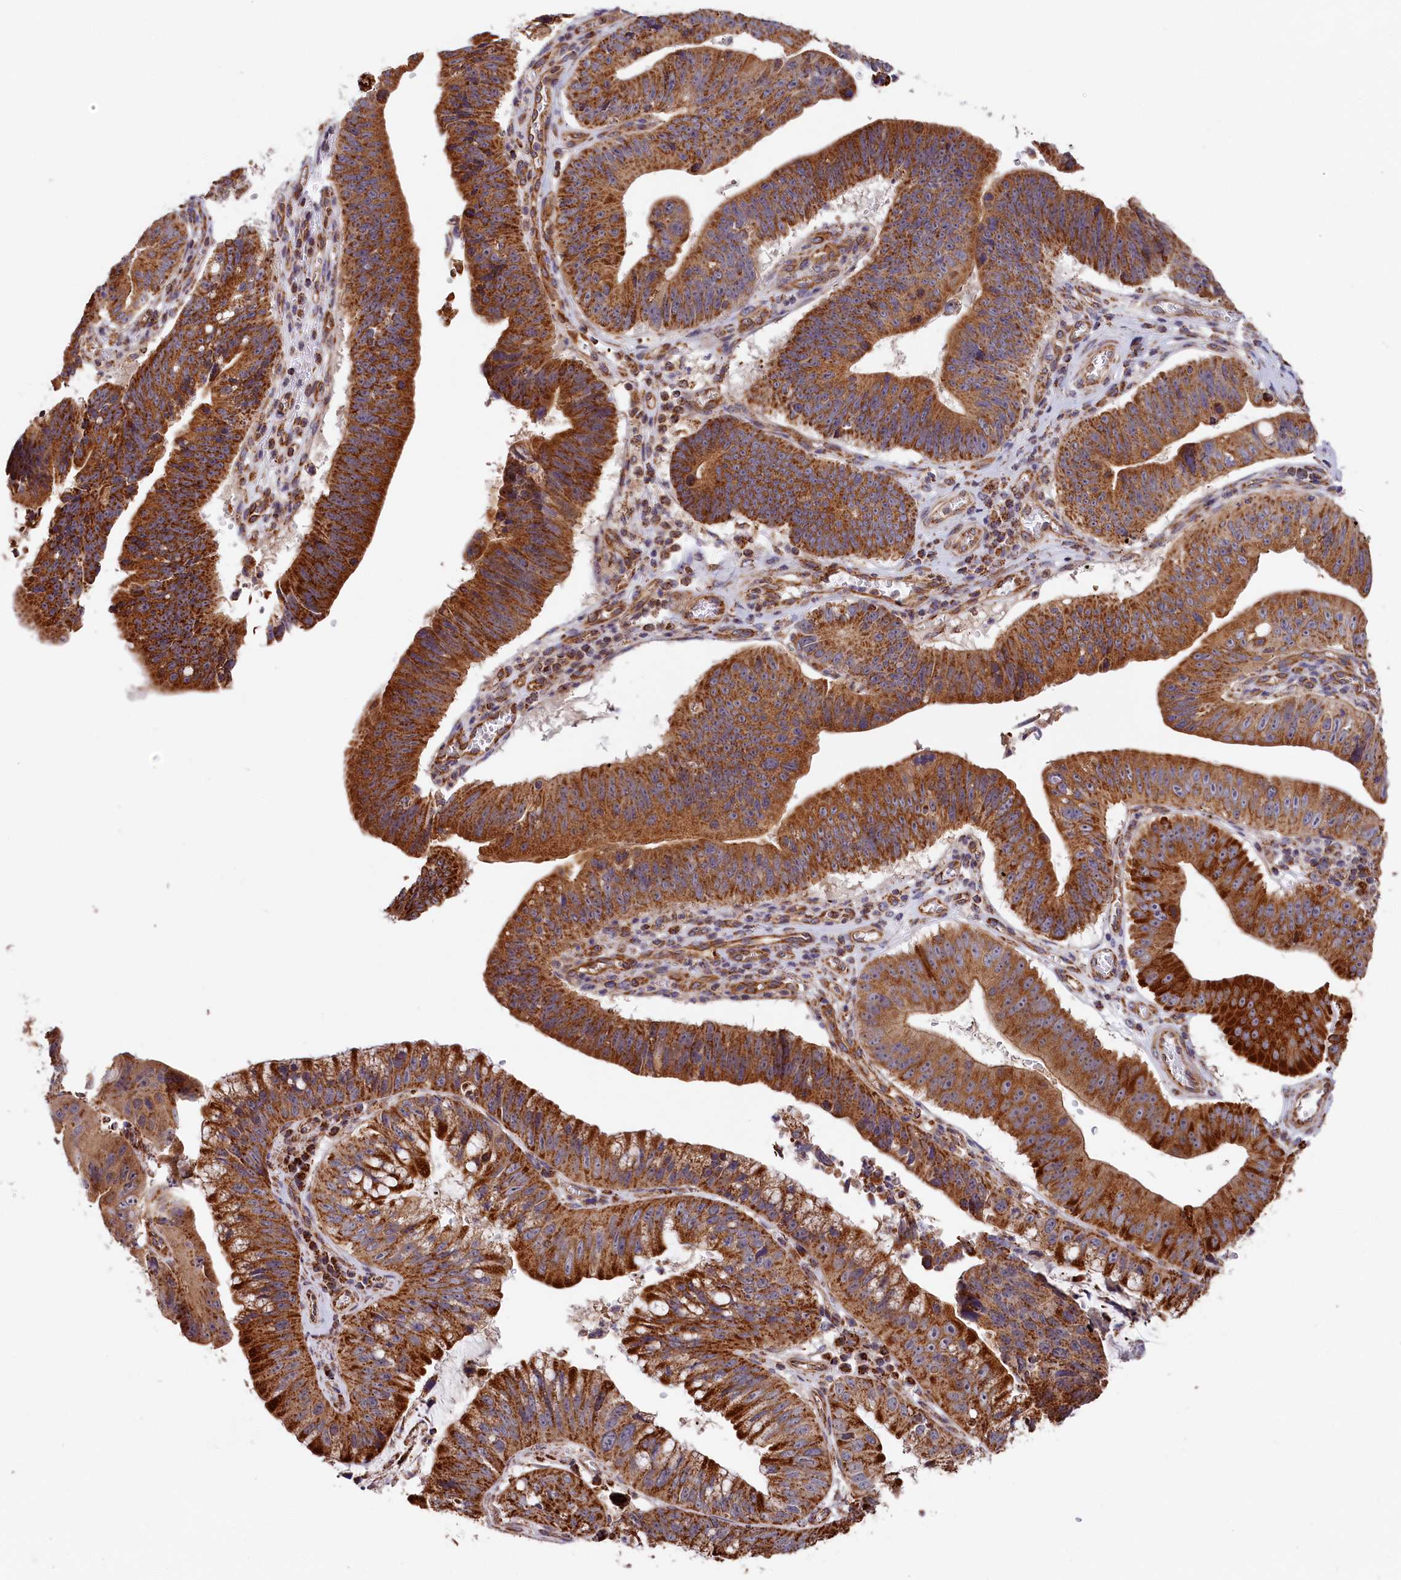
{"staining": {"intensity": "strong", "quantity": ">75%", "location": "cytoplasmic/membranous"}, "tissue": "stomach cancer", "cell_type": "Tumor cells", "image_type": "cancer", "snomed": [{"axis": "morphology", "description": "Adenocarcinoma, NOS"}, {"axis": "topography", "description": "Stomach"}], "caption": "There is high levels of strong cytoplasmic/membranous expression in tumor cells of stomach adenocarcinoma, as demonstrated by immunohistochemical staining (brown color).", "gene": "MACROD1", "patient": {"sex": "male", "age": 59}}